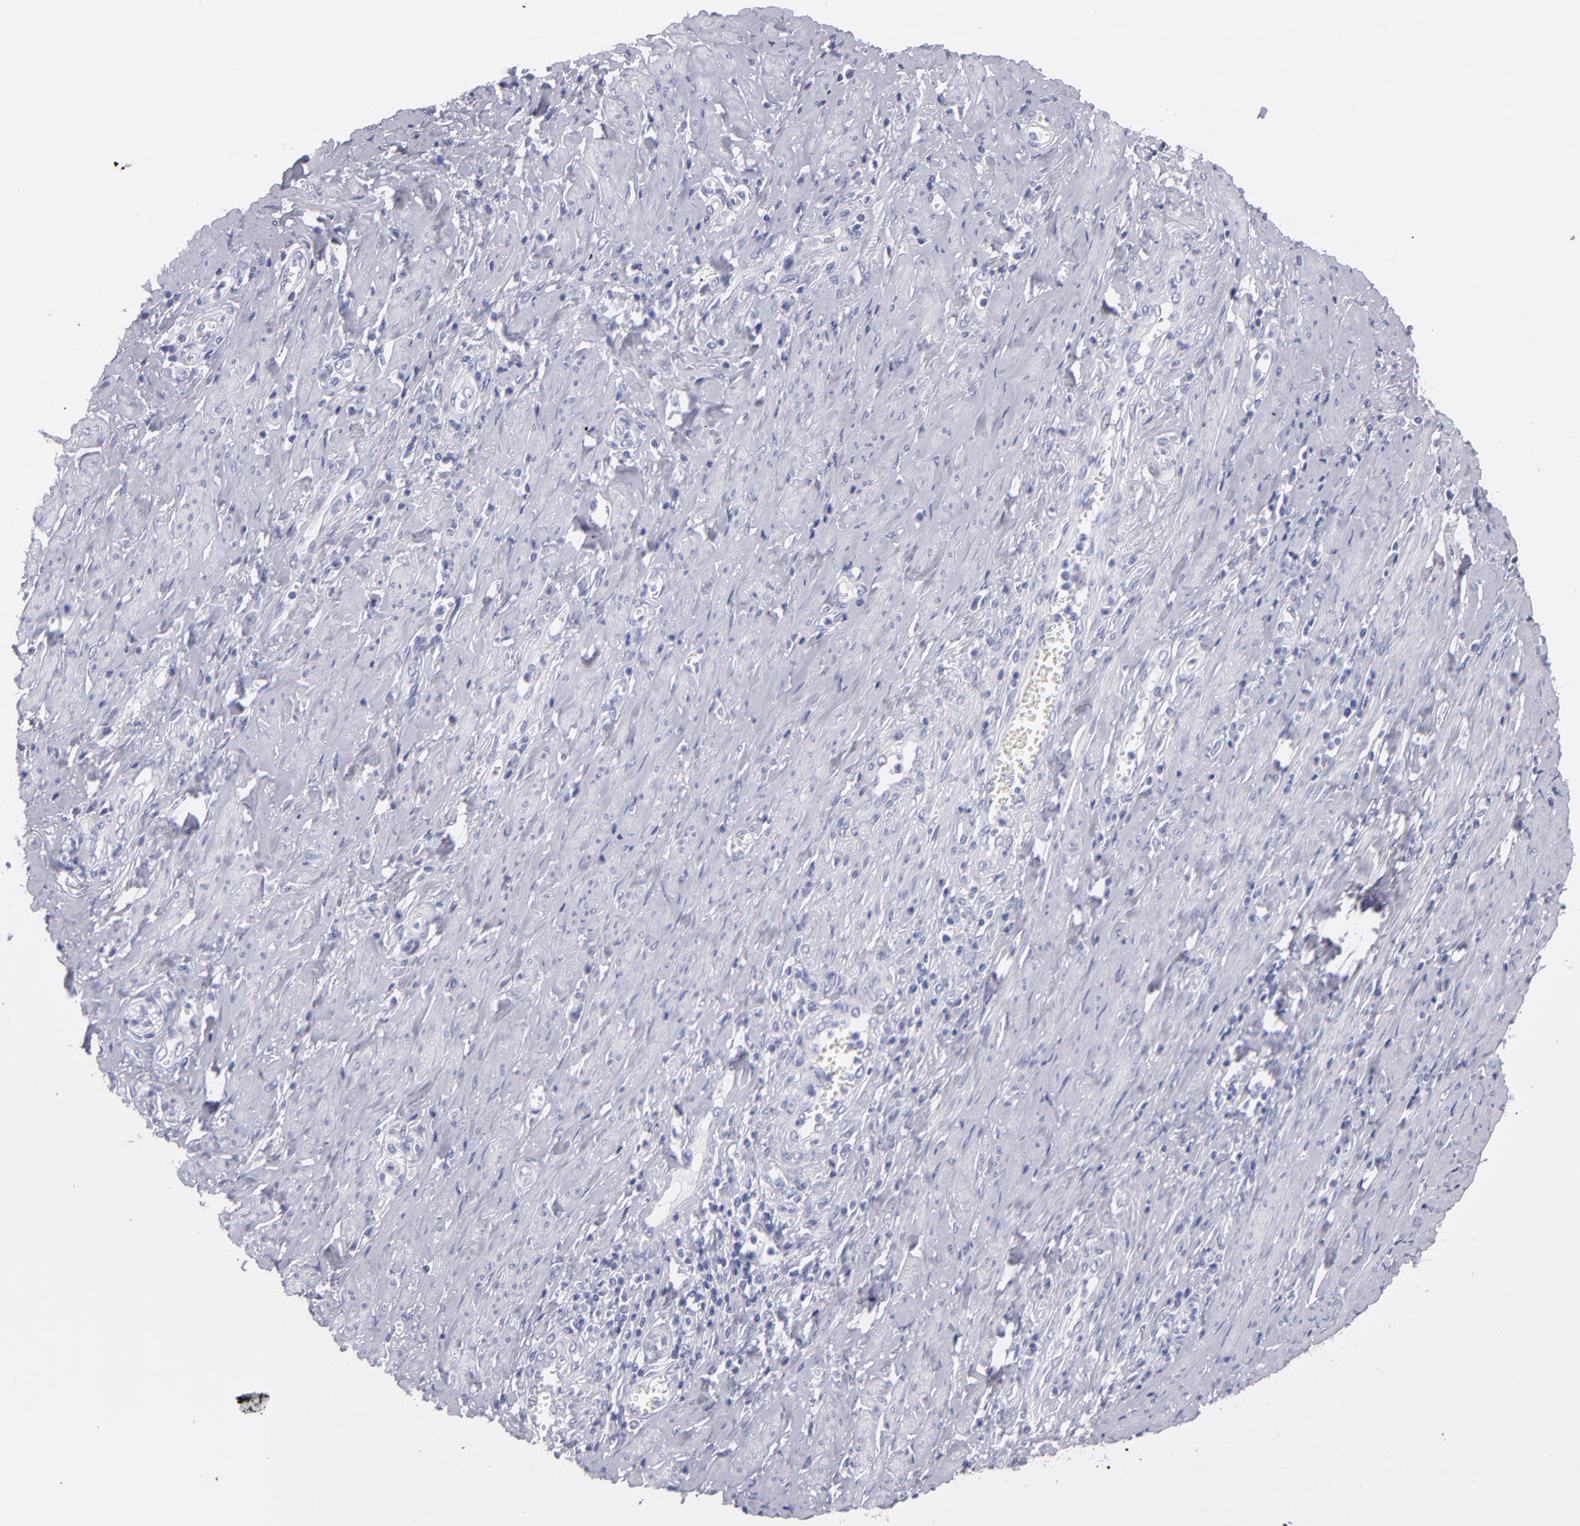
{"staining": {"intensity": "negative", "quantity": "none", "location": "none"}, "tissue": "cervical cancer", "cell_type": "Tumor cells", "image_type": "cancer", "snomed": [{"axis": "morphology", "description": "Squamous cell carcinoma, NOS"}, {"axis": "topography", "description": "Cervix"}], "caption": "Protein analysis of cervical cancer (squamous cell carcinoma) displays no significant positivity in tumor cells. Nuclei are stained in blue.", "gene": "MB", "patient": {"sex": "female", "age": 53}}